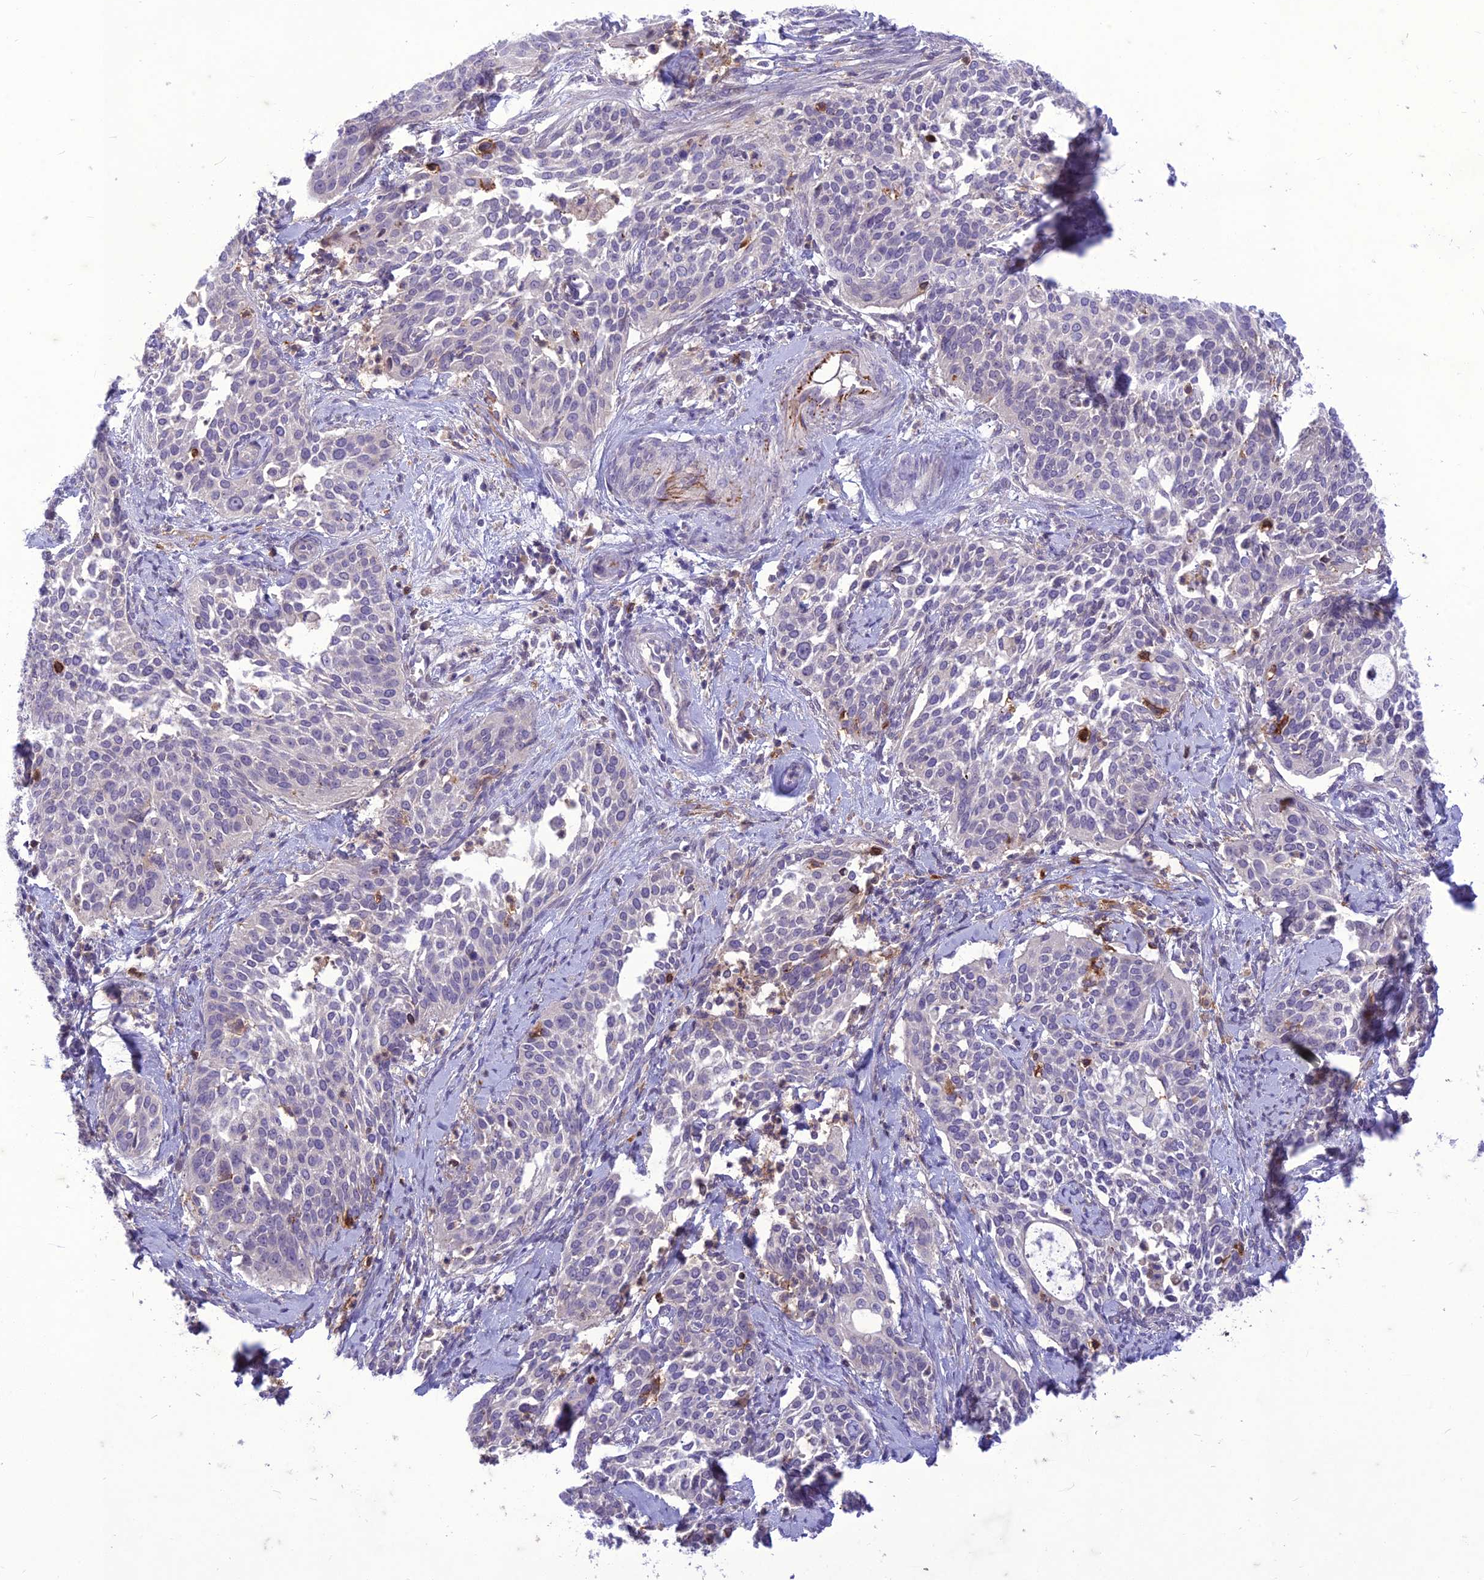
{"staining": {"intensity": "negative", "quantity": "none", "location": "none"}, "tissue": "cervical cancer", "cell_type": "Tumor cells", "image_type": "cancer", "snomed": [{"axis": "morphology", "description": "Squamous cell carcinoma, NOS"}, {"axis": "topography", "description": "Cervix"}], "caption": "Tumor cells show no significant protein expression in cervical cancer. (Brightfield microscopy of DAB immunohistochemistry (IHC) at high magnification).", "gene": "ITGAE", "patient": {"sex": "female", "age": 44}}